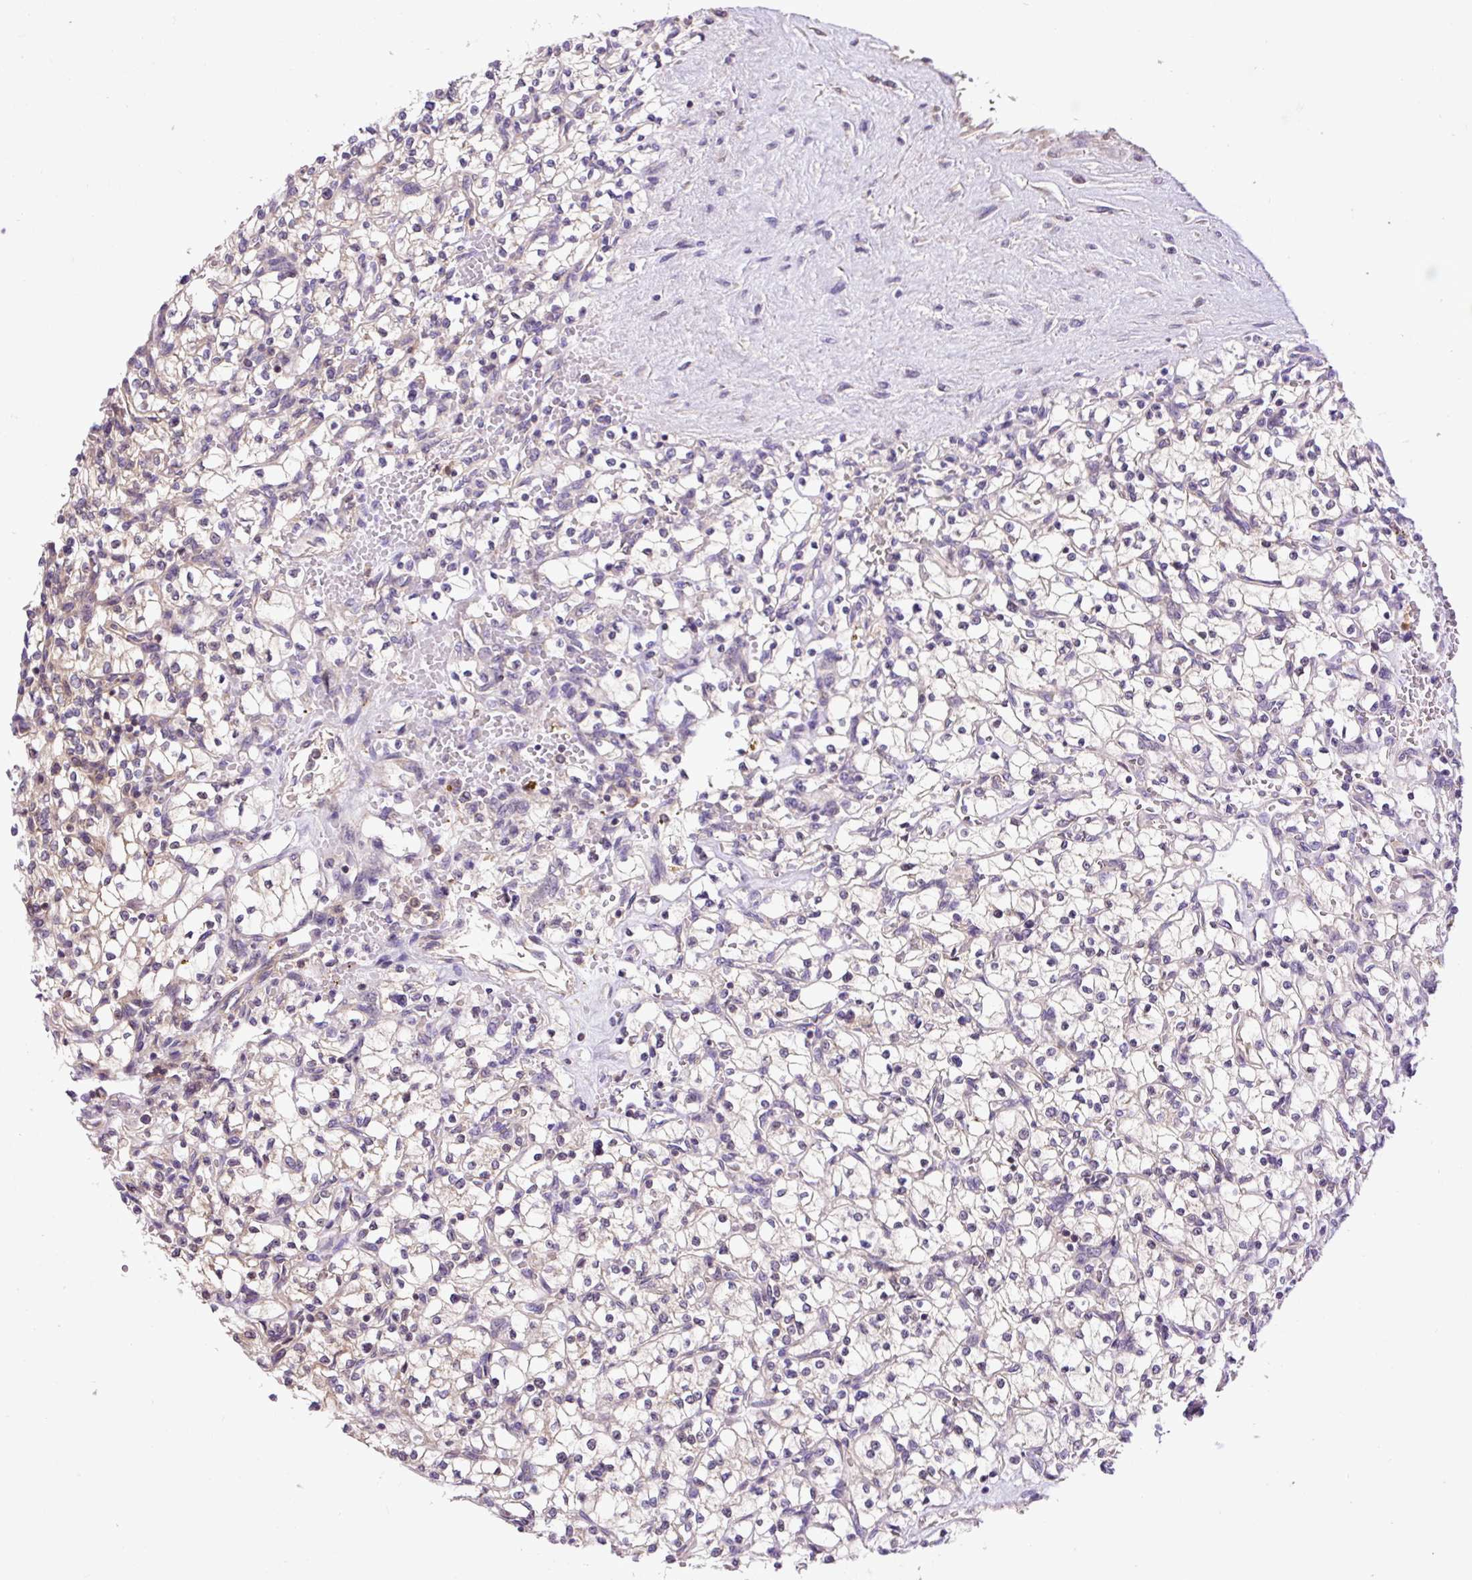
{"staining": {"intensity": "negative", "quantity": "none", "location": "none"}, "tissue": "renal cancer", "cell_type": "Tumor cells", "image_type": "cancer", "snomed": [{"axis": "morphology", "description": "Adenocarcinoma, NOS"}, {"axis": "topography", "description": "Kidney"}], "caption": "This is a image of immunohistochemistry (IHC) staining of renal cancer (adenocarcinoma), which shows no expression in tumor cells.", "gene": "CCDC28A", "patient": {"sex": "female", "age": 64}}